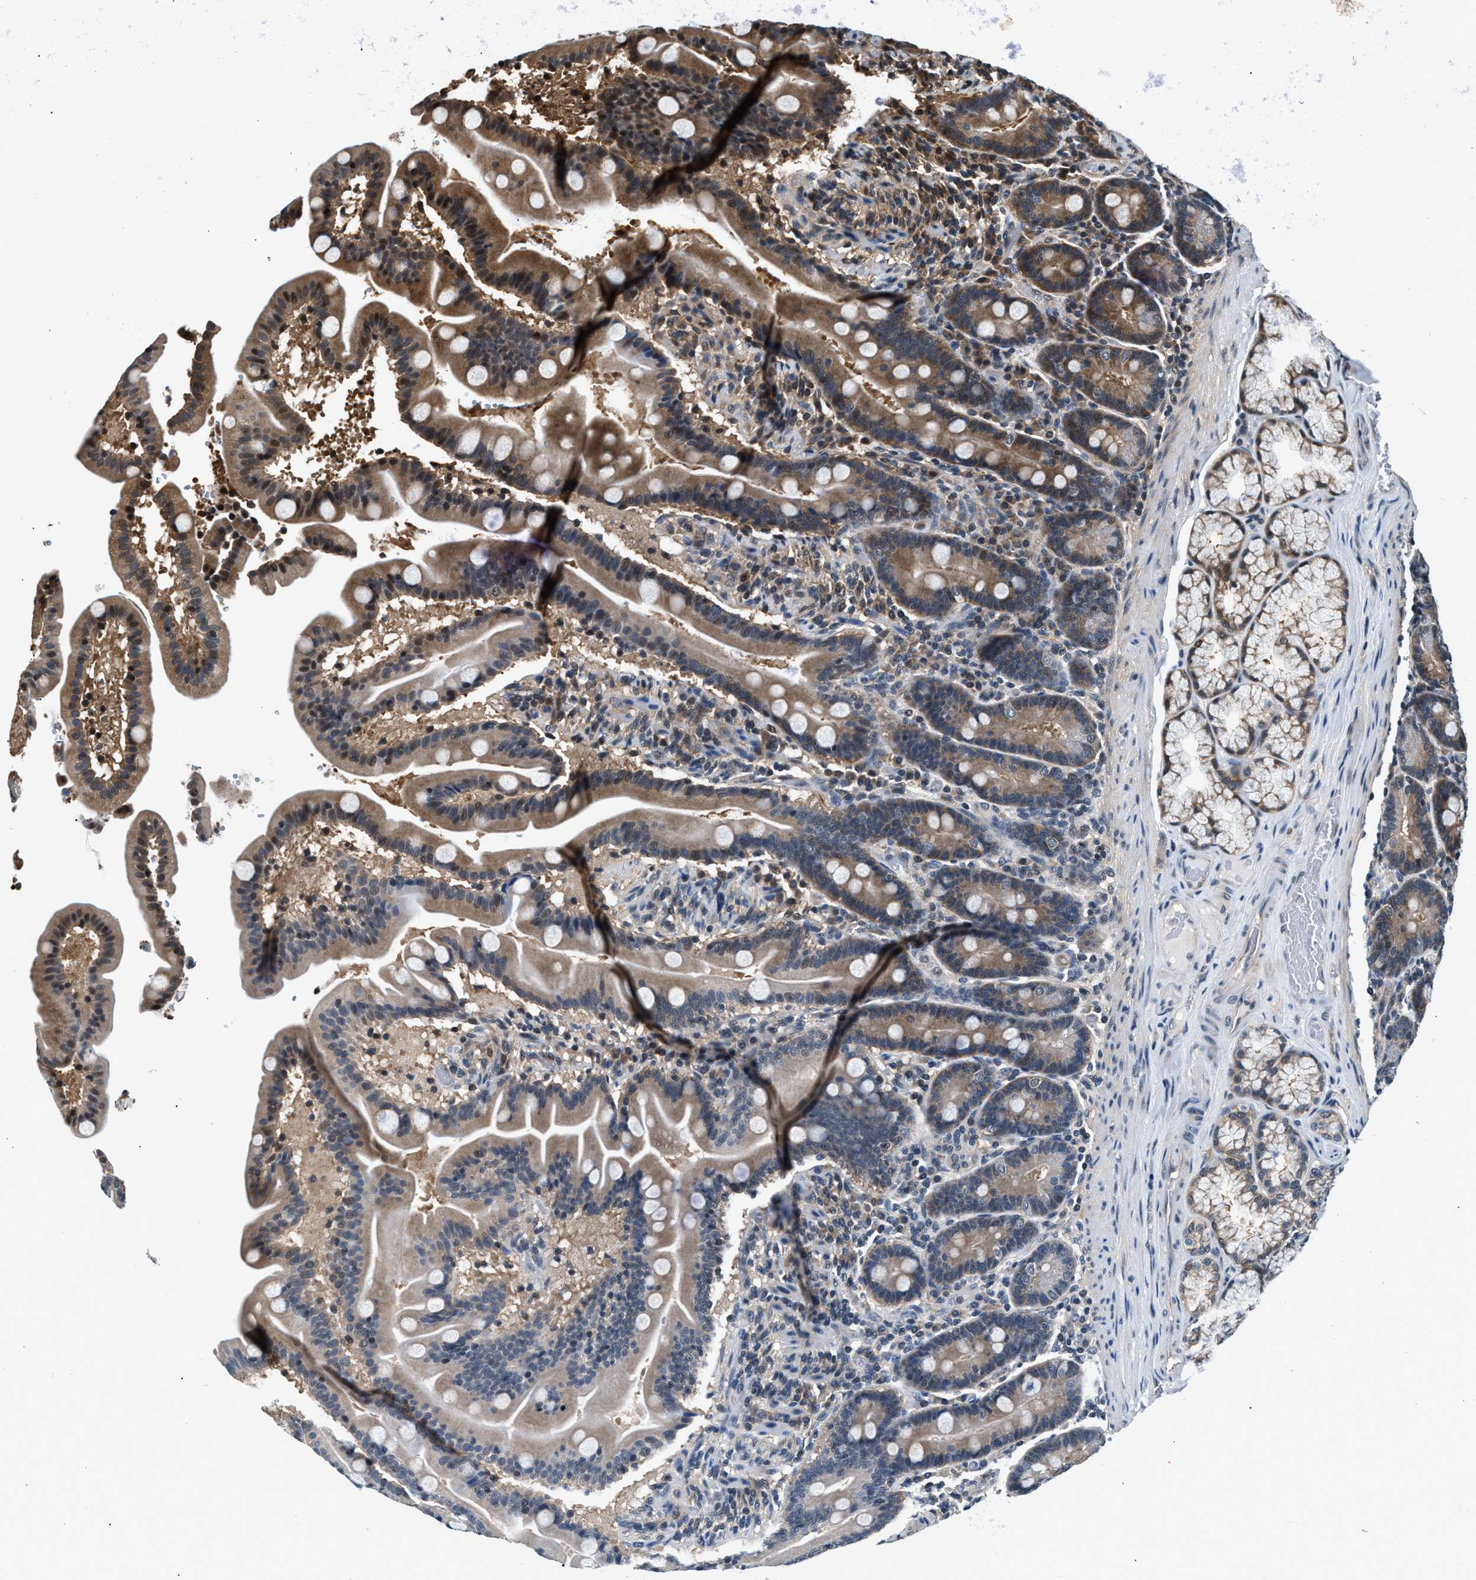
{"staining": {"intensity": "moderate", "quantity": "25%-75%", "location": "cytoplasmic/membranous"}, "tissue": "duodenum", "cell_type": "Glandular cells", "image_type": "normal", "snomed": [{"axis": "morphology", "description": "Normal tissue, NOS"}, {"axis": "topography", "description": "Duodenum"}], "caption": "Immunohistochemical staining of benign duodenum demonstrates moderate cytoplasmic/membranous protein expression in approximately 25%-75% of glandular cells. The staining is performed using DAB (3,3'-diaminobenzidine) brown chromogen to label protein expression. The nuclei are counter-stained blue using hematoxylin.", "gene": "RBM33", "patient": {"sex": "male", "age": 54}}